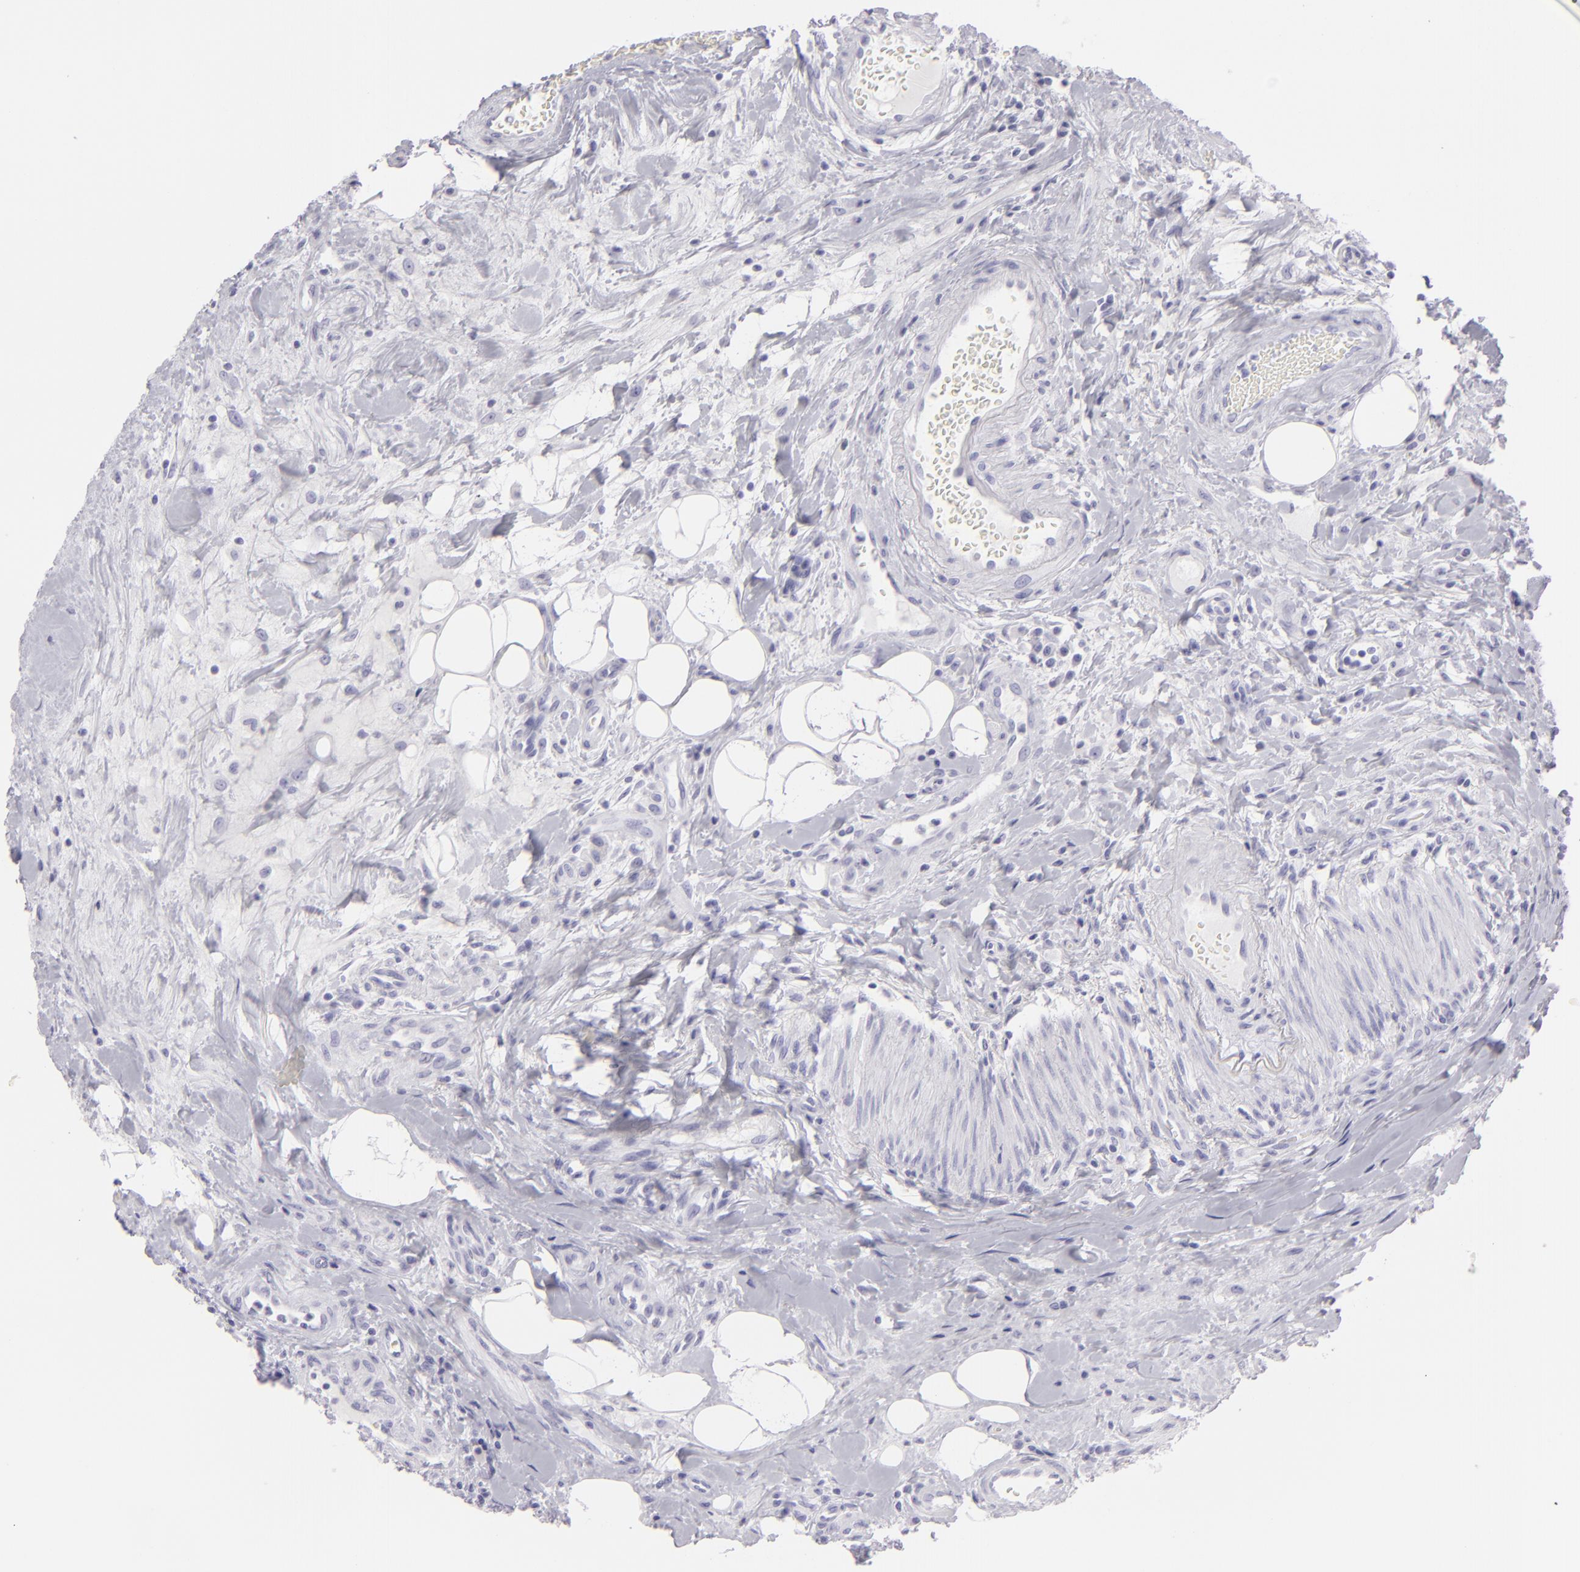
{"staining": {"intensity": "negative", "quantity": "none", "location": "none"}, "tissue": "colorectal cancer", "cell_type": "Tumor cells", "image_type": "cancer", "snomed": [{"axis": "morphology", "description": "Adenocarcinoma, NOS"}, {"axis": "topography", "description": "Colon"}], "caption": "High magnification brightfield microscopy of colorectal cancer stained with DAB (brown) and counterstained with hematoxylin (blue): tumor cells show no significant staining.", "gene": "FLG", "patient": {"sex": "male", "age": 54}}